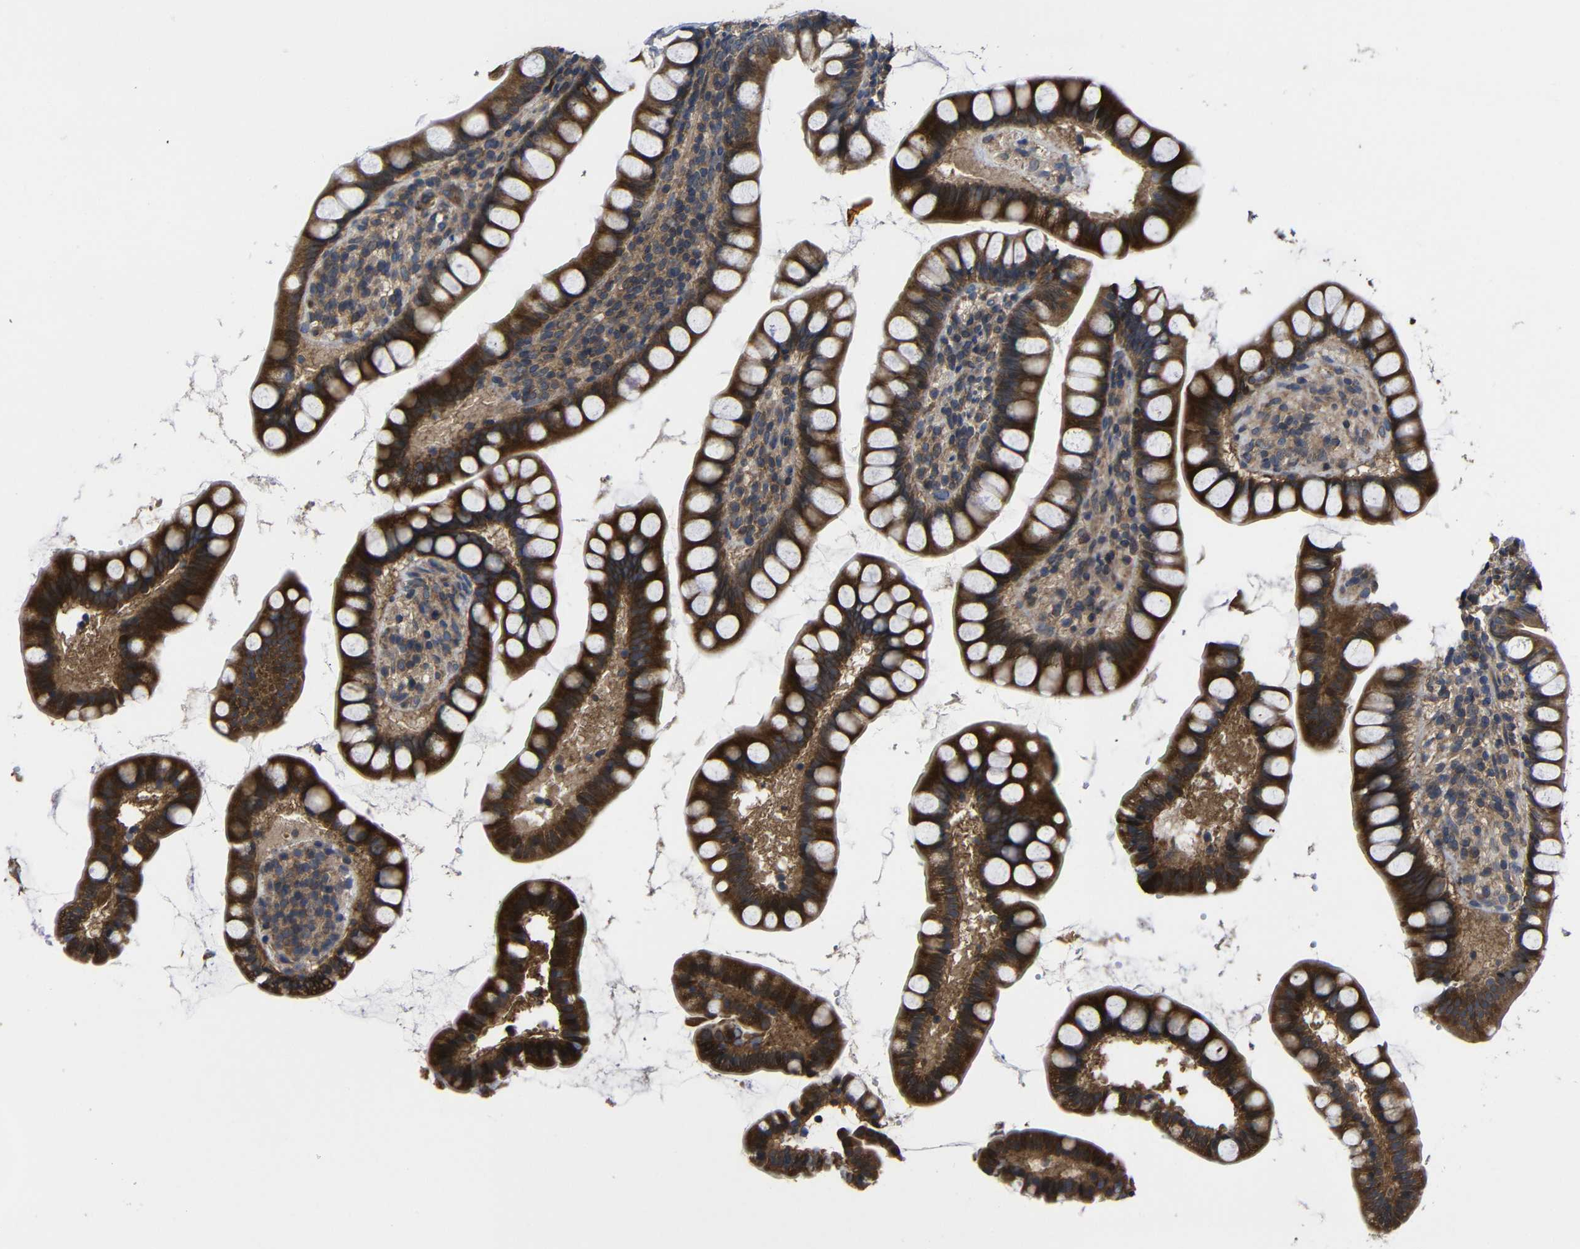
{"staining": {"intensity": "strong", "quantity": ">75%", "location": "cytoplasmic/membranous"}, "tissue": "small intestine", "cell_type": "Glandular cells", "image_type": "normal", "snomed": [{"axis": "morphology", "description": "Normal tissue, NOS"}, {"axis": "topography", "description": "Small intestine"}], "caption": "The histopathology image exhibits immunohistochemical staining of unremarkable small intestine. There is strong cytoplasmic/membranous expression is present in about >75% of glandular cells. (Brightfield microscopy of DAB IHC at high magnification).", "gene": "LPAR5", "patient": {"sex": "female", "age": 84}}